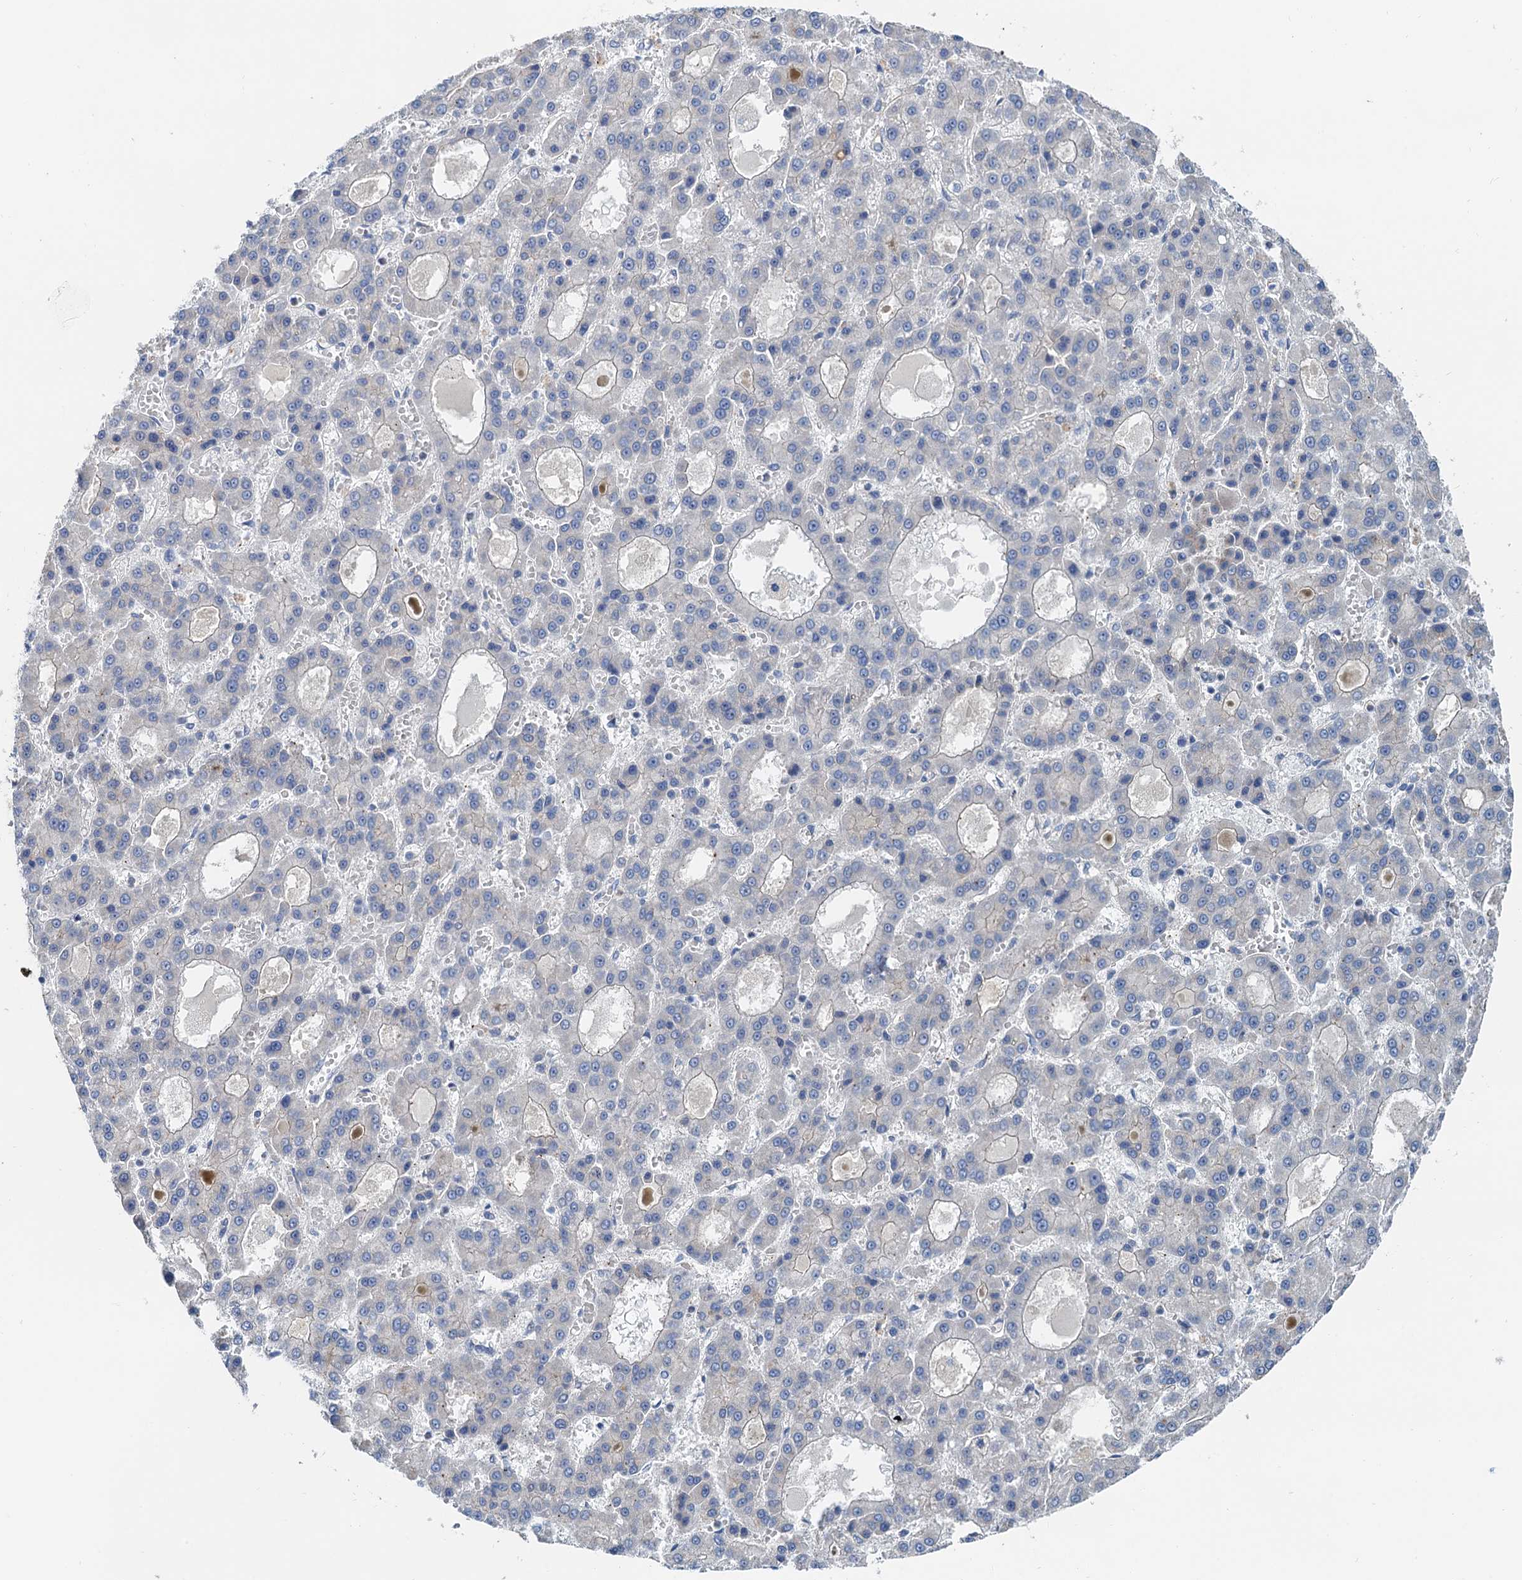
{"staining": {"intensity": "negative", "quantity": "none", "location": "none"}, "tissue": "liver cancer", "cell_type": "Tumor cells", "image_type": "cancer", "snomed": [{"axis": "morphology", "description": "Carcinoma, Hepatocellular, NOS"}, {"axis": "topography", "description": "Liver"}], "caption": "Human hepatocellular carcinoma (liver) stained for a protein using immunohistochemistry shows no expression in tumor cells.", "gene": "ANKRD26", "patient": {"sex": "male", "age": 70}}